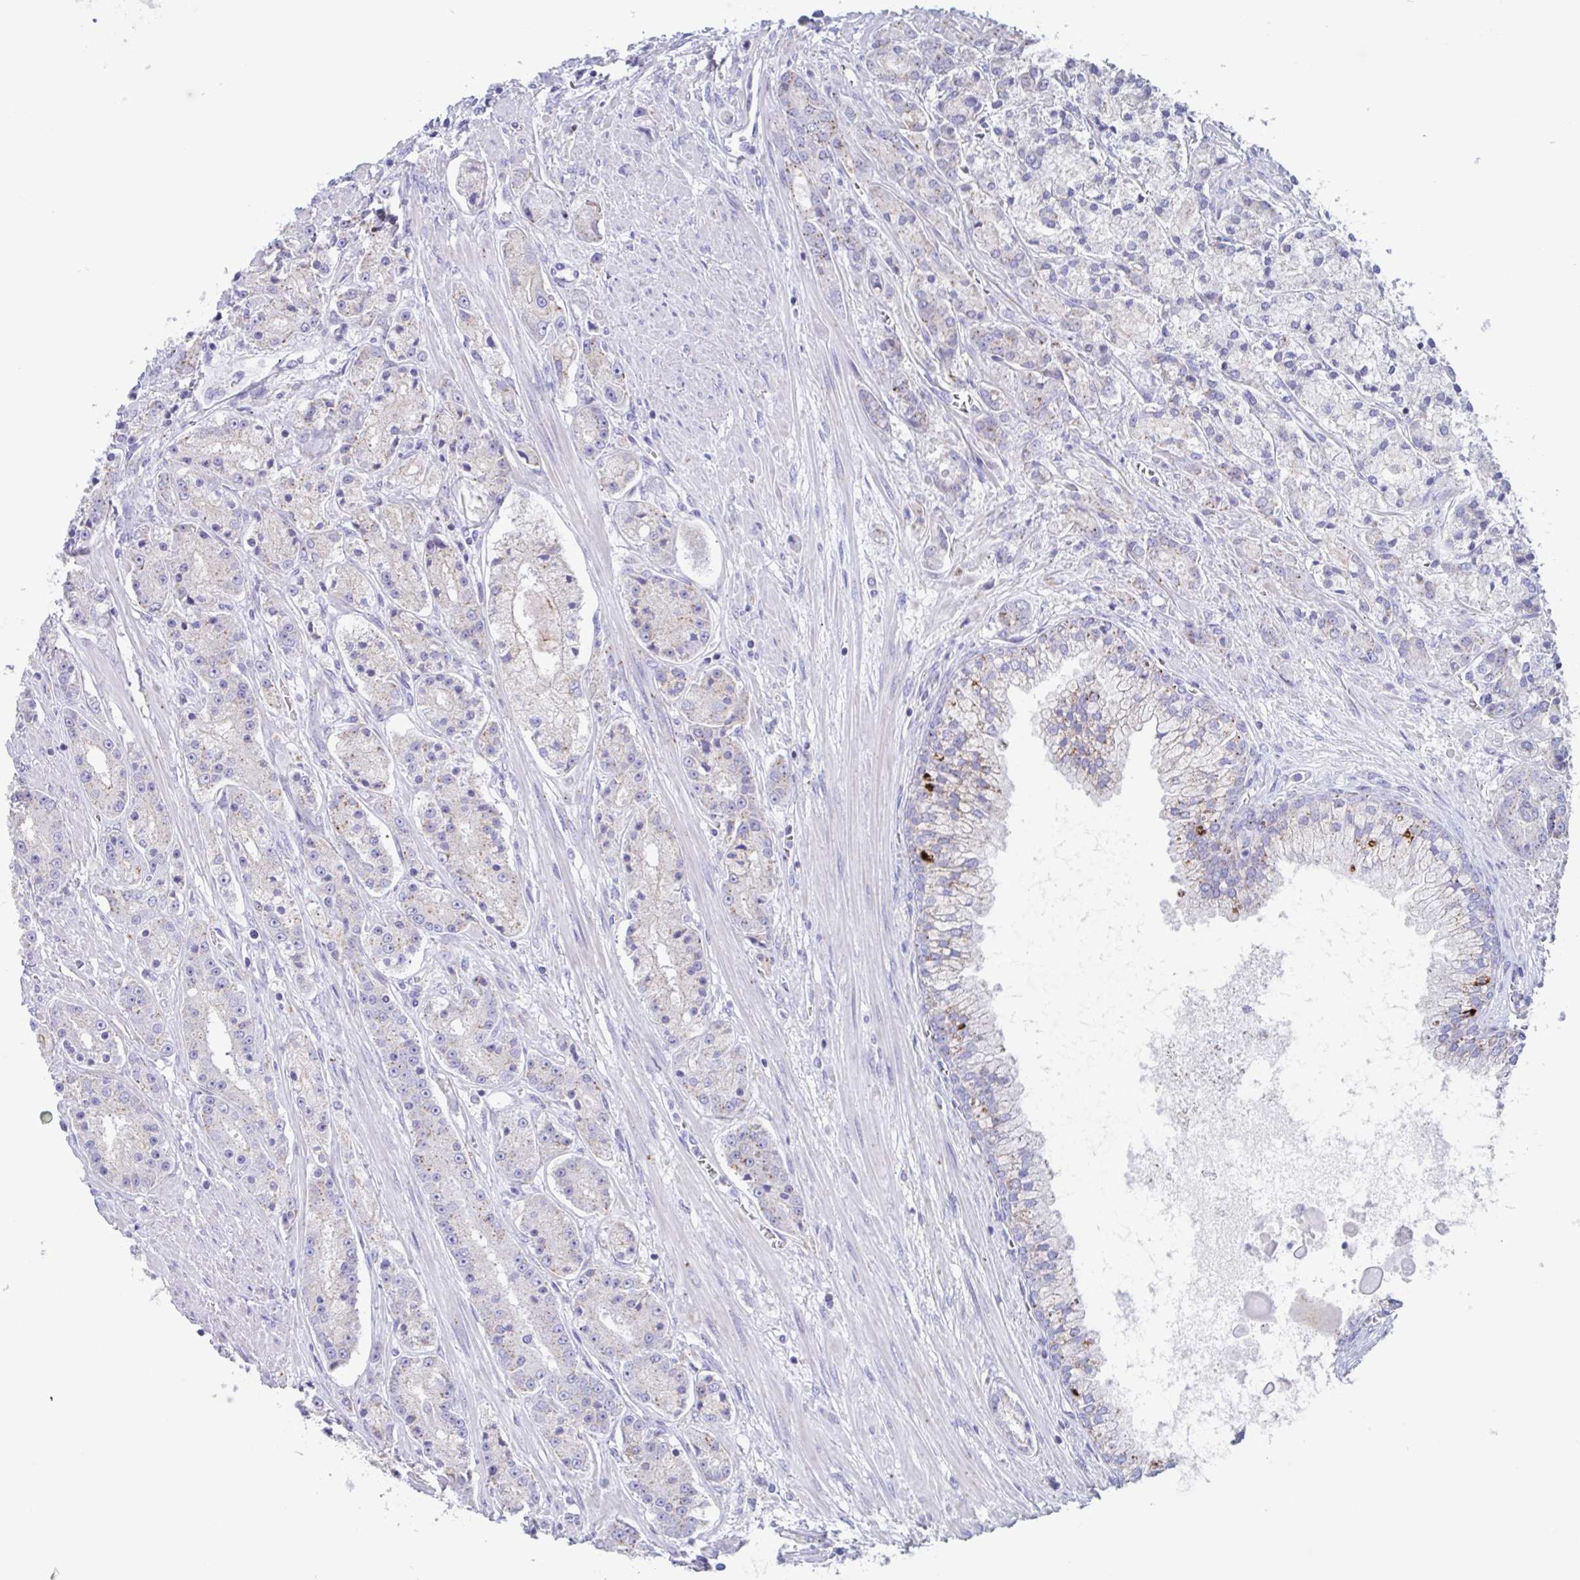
{"staining": {"intensity": "weak", "quantity": "25%-75%", "location": "cytoplasmic/membranous"}, "tissue": "prostate cancer", "cell_type": "Tumor cells", "image_type": "cancer", "snomed": [{"axis": "morphology", "description": "Adenocarcinoma, High grade"}, {"axis": "topography", "description": "Prostate"}], "caption": "A micrograph of human prostate high-grade adenocarcinoma stained for a protein displays weak cytoplasmic/membranous brown staining in tumor cells.", "gene": "CHMP5", "patient": {"sex": "male", "age": 67}}